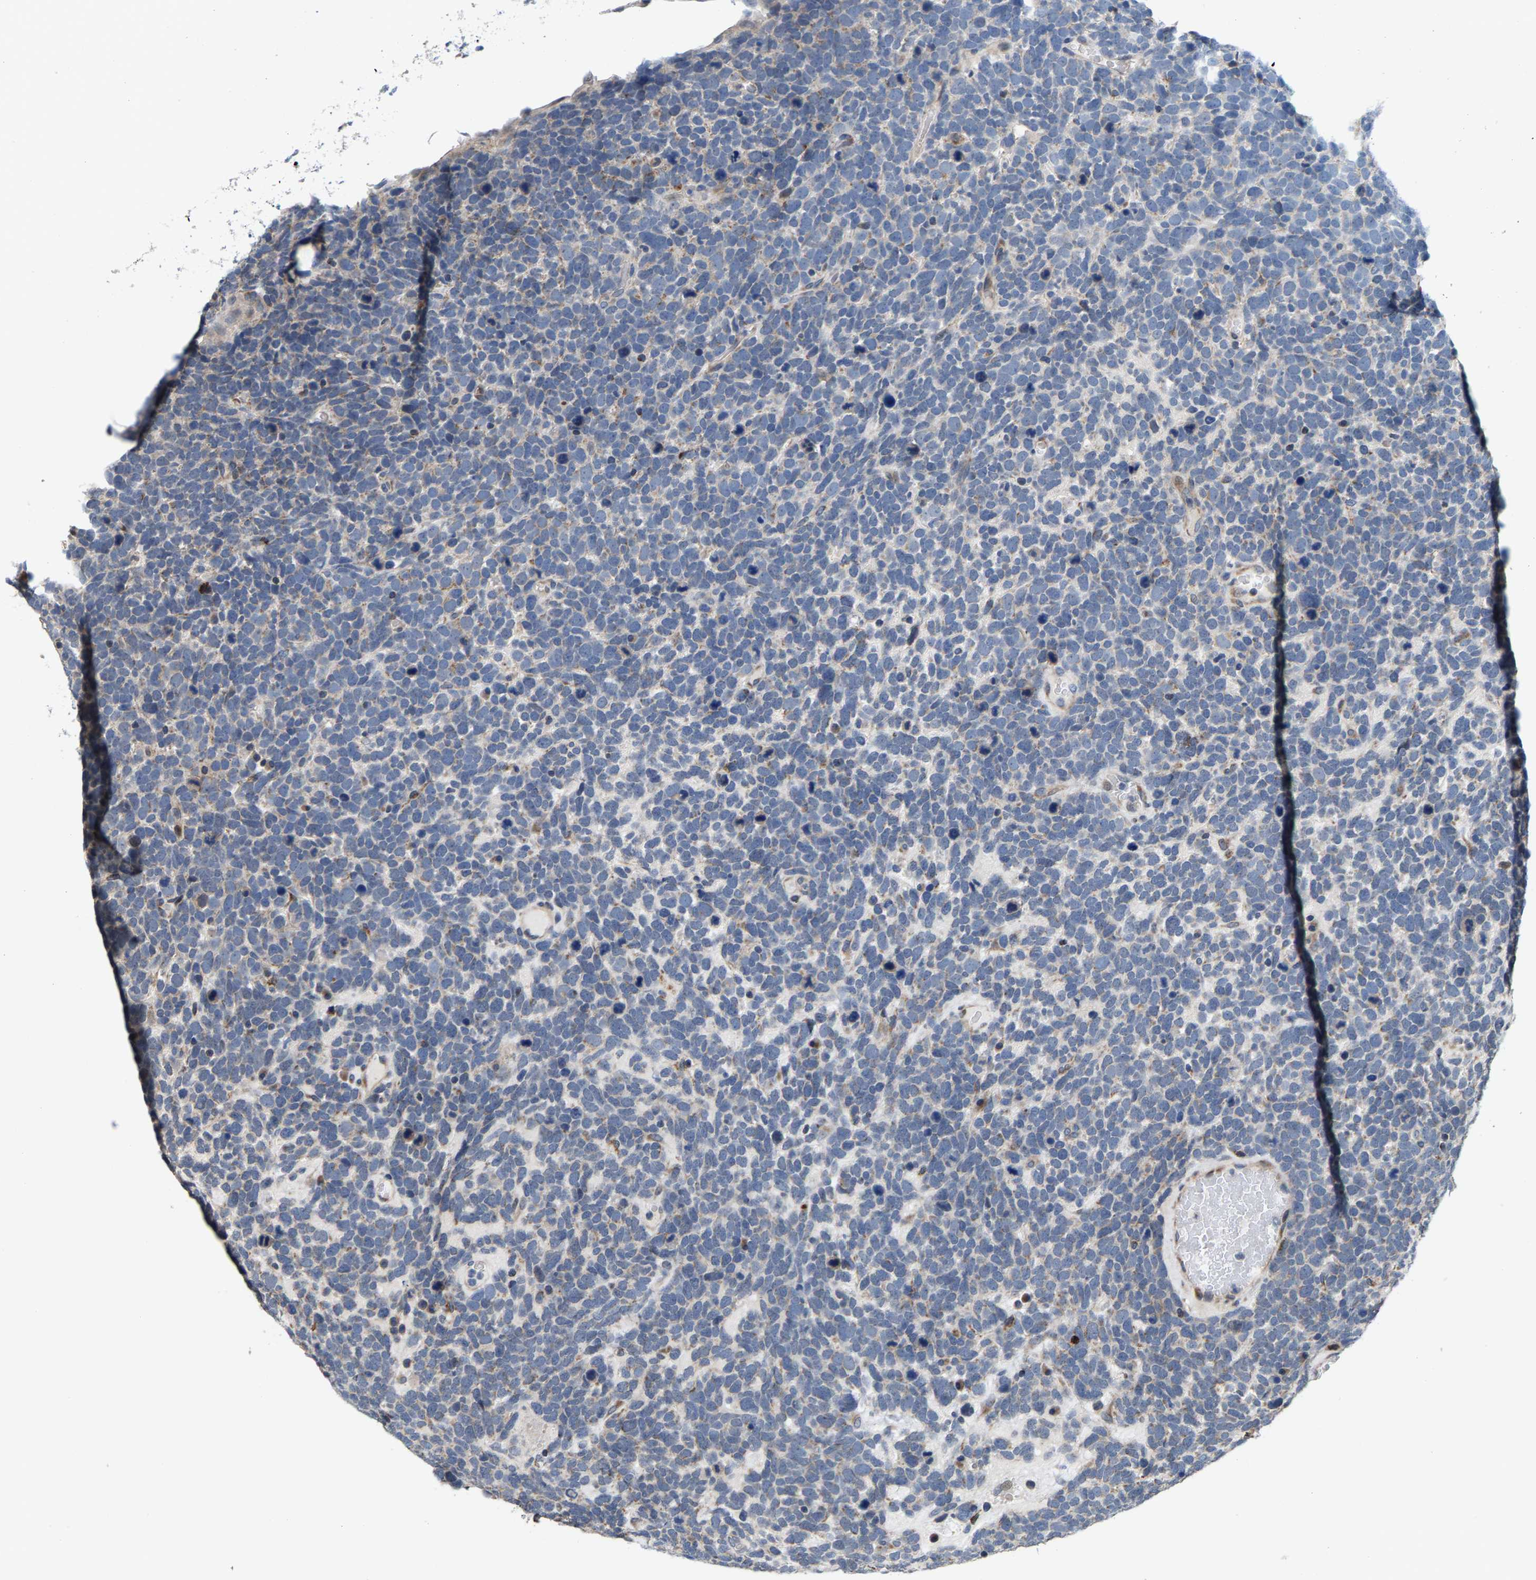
{"staining": {"intensity": "negative", "quantity": "none", "location": "none"}, "tissue": "urothelial cancer", "cell_type": "Tumor cells", "image_type": "cancer", "snomed": [{"axis": "morphology", "description": "Urothelial carcinoma, High grade"}, {"axis": "topography", "description": "Urinary bladder"}], "caption": "This image is of urothelial carcinoma (high-grade) stained with immunohistochemistry (IHC) to label a protein in brown with the nuclei are counter-stained blue. There is no positivity in tumor cells.", "gene": "TDRKH", "patient": {"sex": "female", "age": 82}}